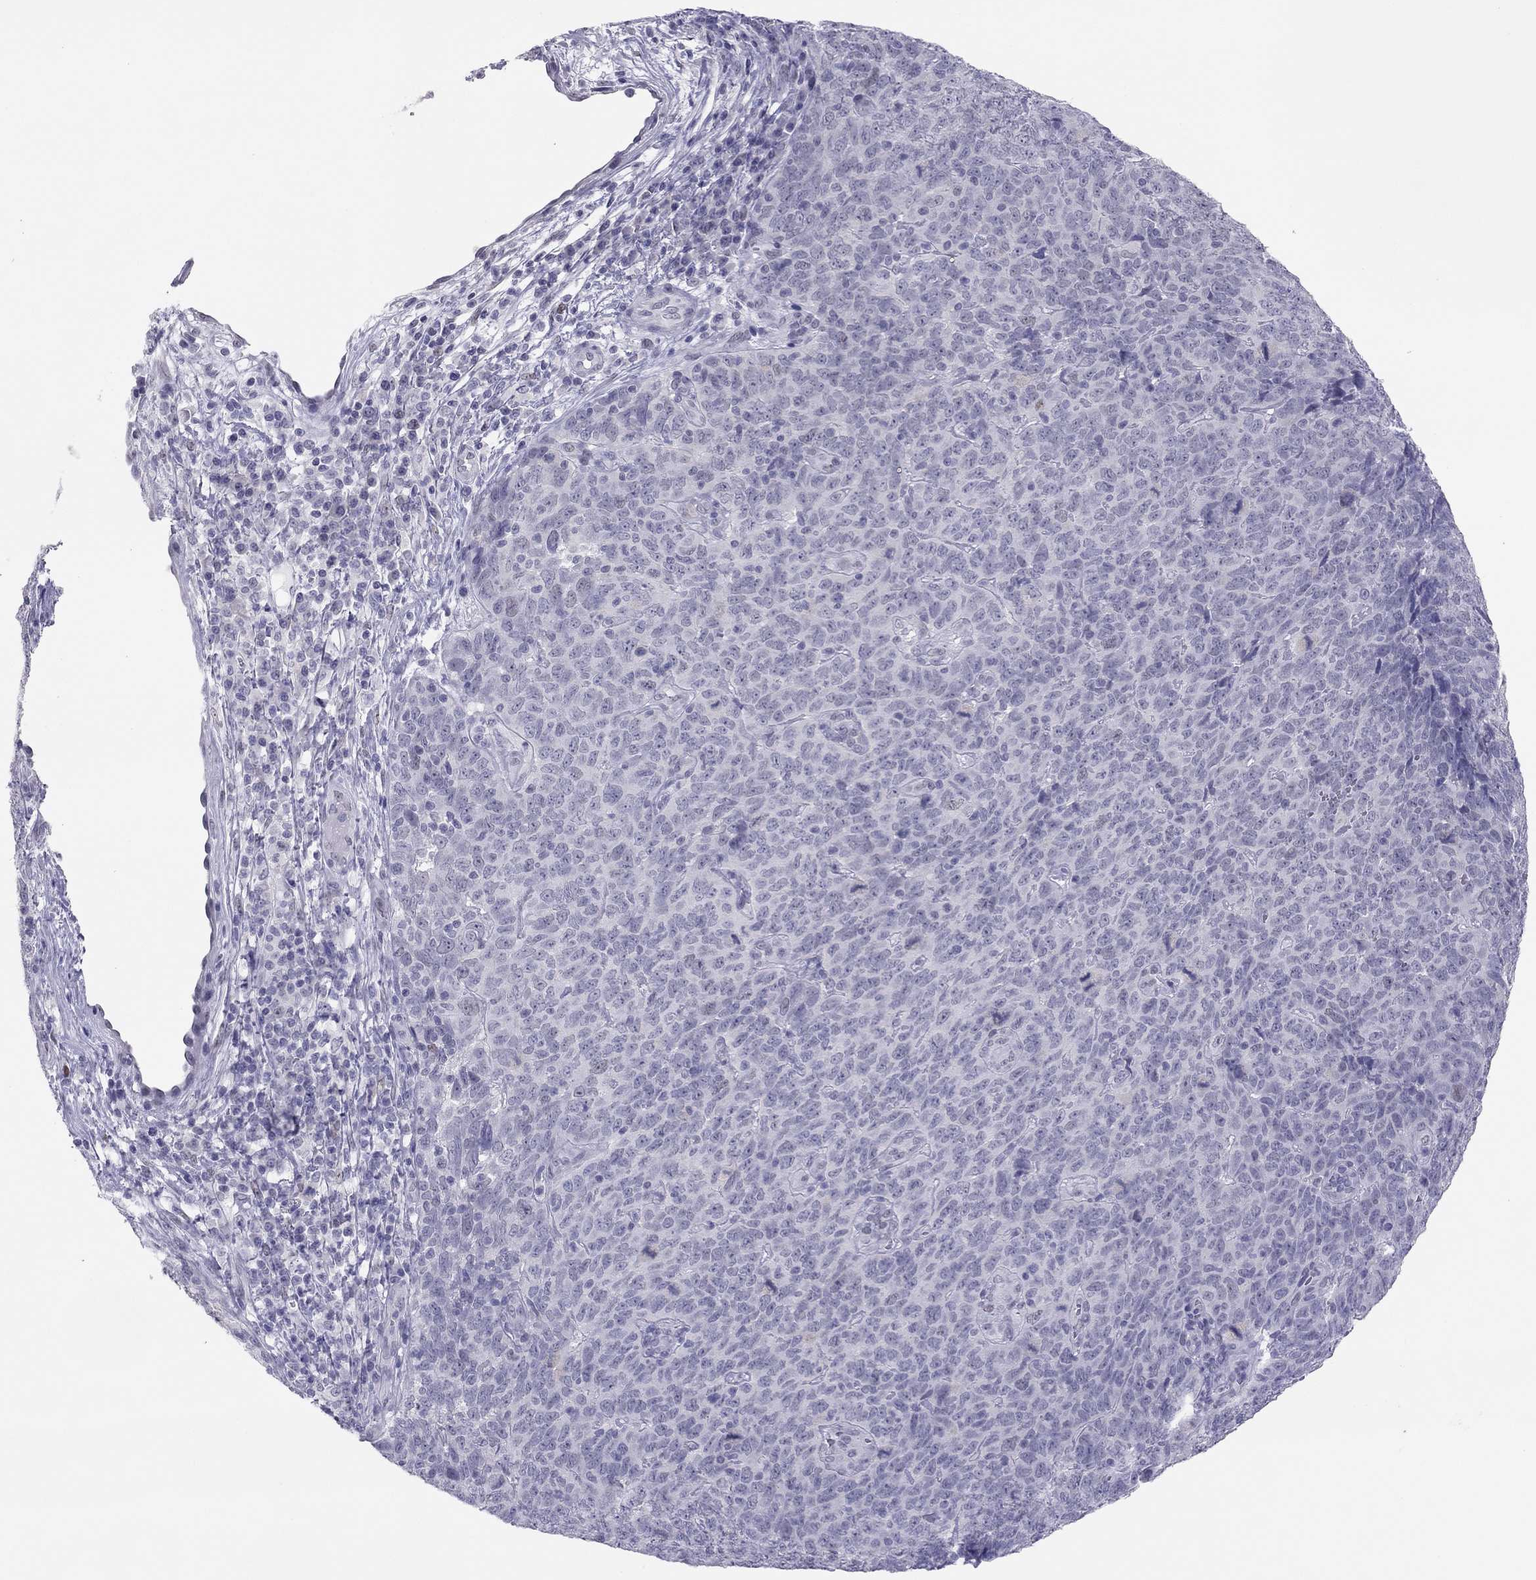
{"staining": {"intensity": "negative", "quantity": "none", "location": "none"}, "tissue": "skin cancer", "cell_type": "Tumor cells", "image_type": "cancer", "snomed": [{"axis": "morphology", "description": "Squamous cell carcinoma, NOS"}, {"axis": "topography", "description": "Skin"}, {"axis": "topography", "description": "Anal"}], "caption": "This is an immunohistochemistry (IHC) micrograph of human skin cancer (squamous cell carcinoma). There is no expression in tumor cells.", "gene": "PHOX2A", "patient": {"sex": "female", "age": 51}}